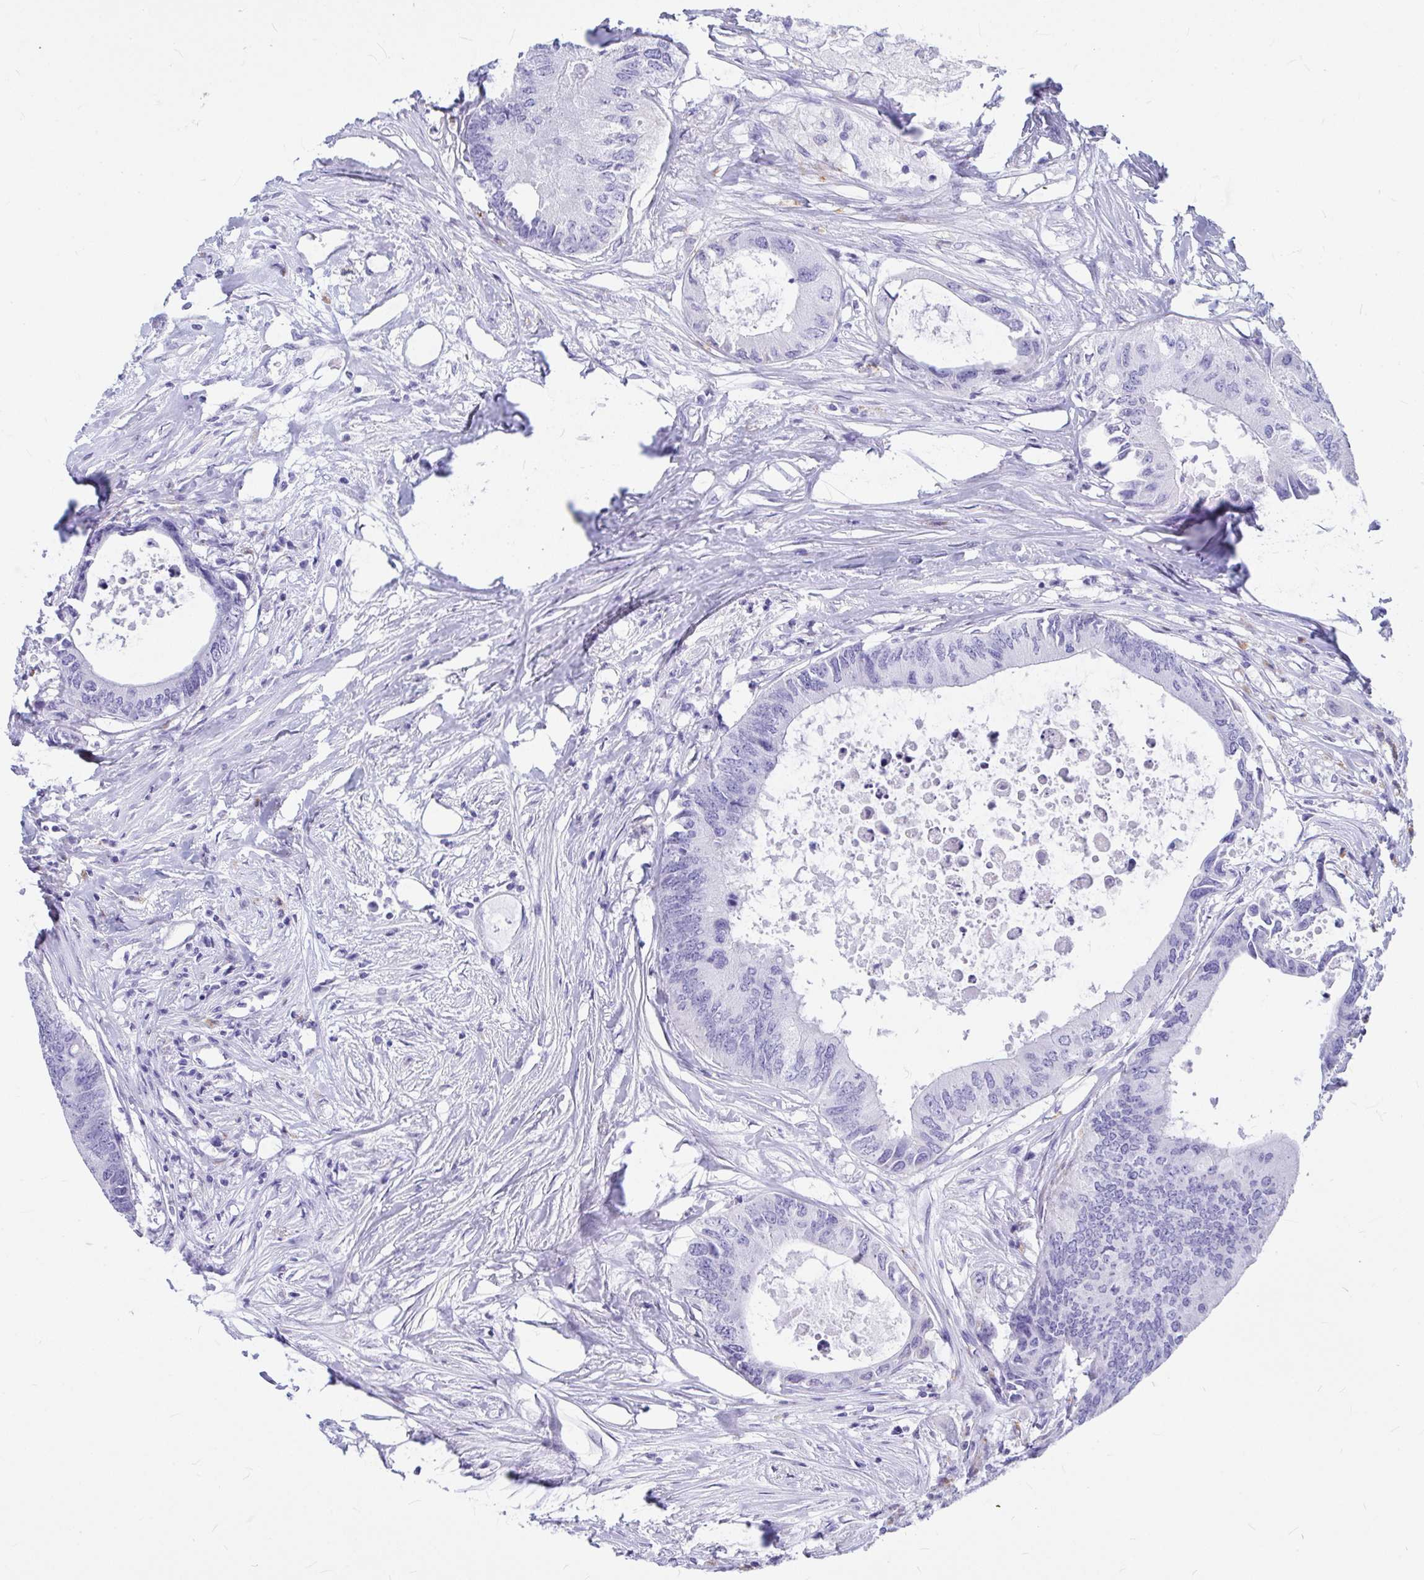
{"staining": {"intensity": "negative", "quantity": "none", "location": "none"}, "tissue": "colorectal cancer", "cell_type": "Tumor cells", "image_type": "cancer", "snomed": [{"axis": "morphology", "description": "Adenocarcinoma, NOS"}, {"axis": "topography", "description": "Colon"}], "caption": "Immunohistochemistry image of human colorectal cancer stained for a protein (brown), which demonstrates no staining in tumor cells.", "gene": "OR5J2", "patient": {"sex": "male", "age": 71}}